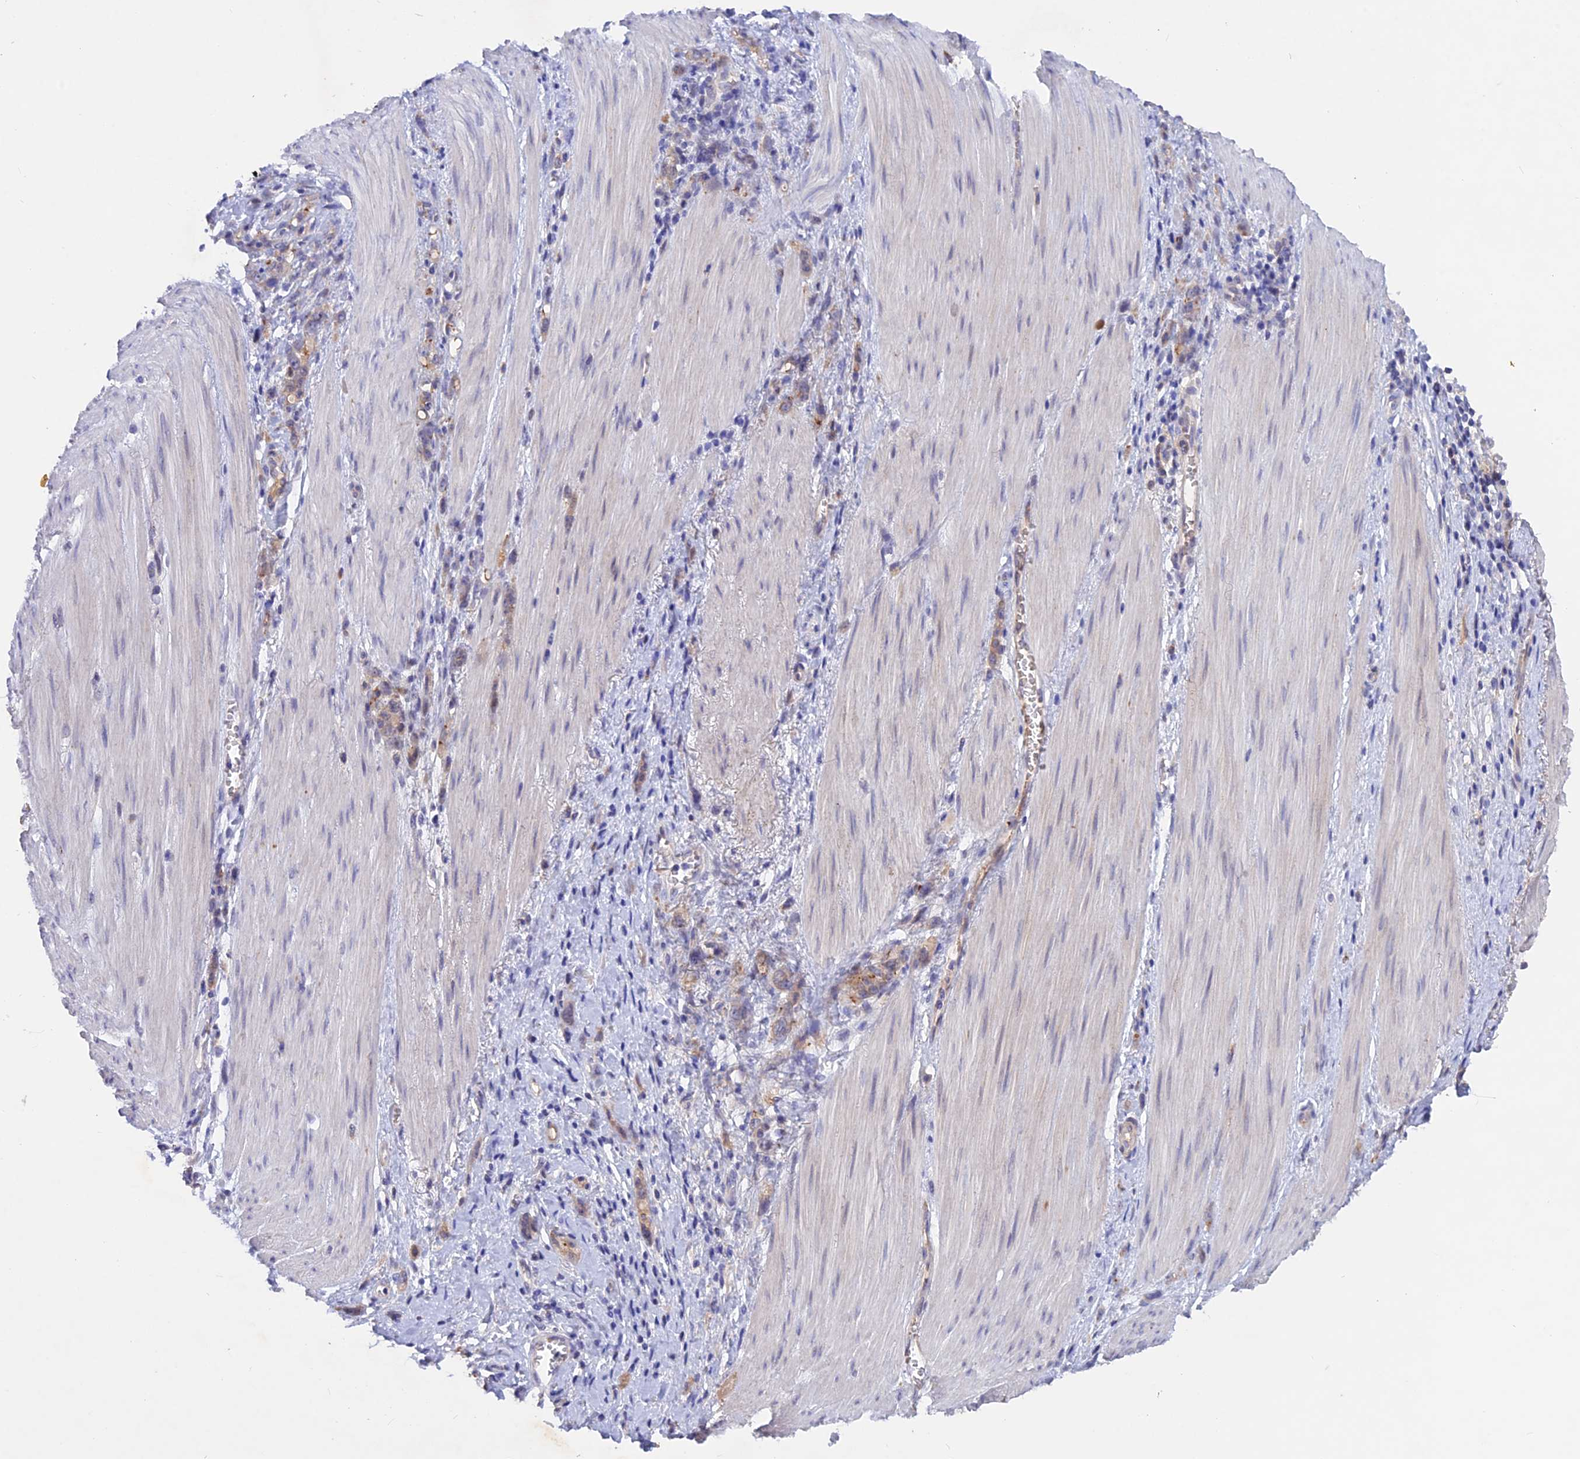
{"staining": {"intensity": "weak", "quantity": "25%-75%", "location": "cytoplasmic/membranous"}, "tissue": "stomach cancer", "cell_type": "Tumor cells", "image_type": "cancer", "snomed": [{"axis": "morphology", "description": "Adenocarcinoma, NOS"}, {"axis": "topography", "description": "Stomach"}], "caption": "Stomach cancer (adenocarcinoma) tissue exhibits weak cytoplasmic/membranous positivity in approximately 25%-75% of tumor cells (IHC, brightfield microscopy, high magnification).", "gene": "GK5", "patient": {"sex": "female", "age": 76}}